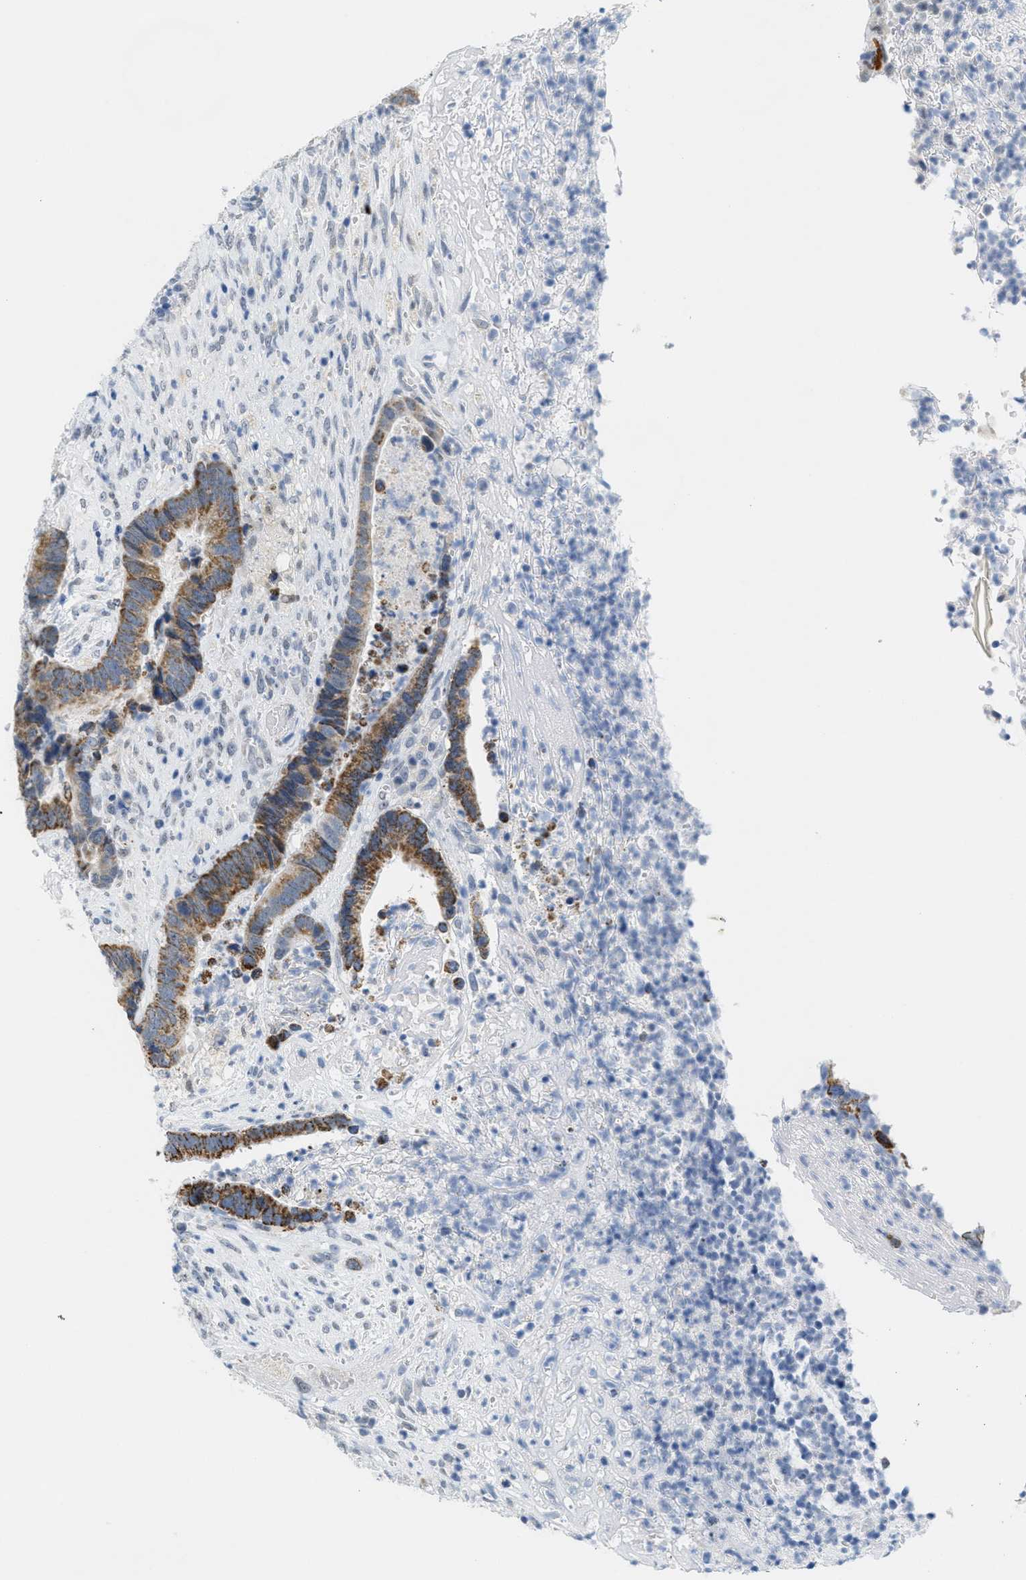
{"staining": {"intensity": "moderate", "quantity": ">75%", "location": "cytoplasmic/membranous"}, "tissue": "colorectal cancer", "cell_type": "Tumor cells", "image_type": "cancer", "snomed": [{"axis": "morphology", "description": "Adenocarcinoma, NOS"}, {"axis": "topography", "description": "Rectum"}], "caption": "Colorectal cancer (adenocarcinoma) stained with DAB (3,3'-diaminobenzidine) IHC shows medium levels of moderate cytoplasmic/membranous expression in approximately >75% of tumor cells.", "gene": "HS3ST2", "patient": {"sex": "female", "age": 89}}